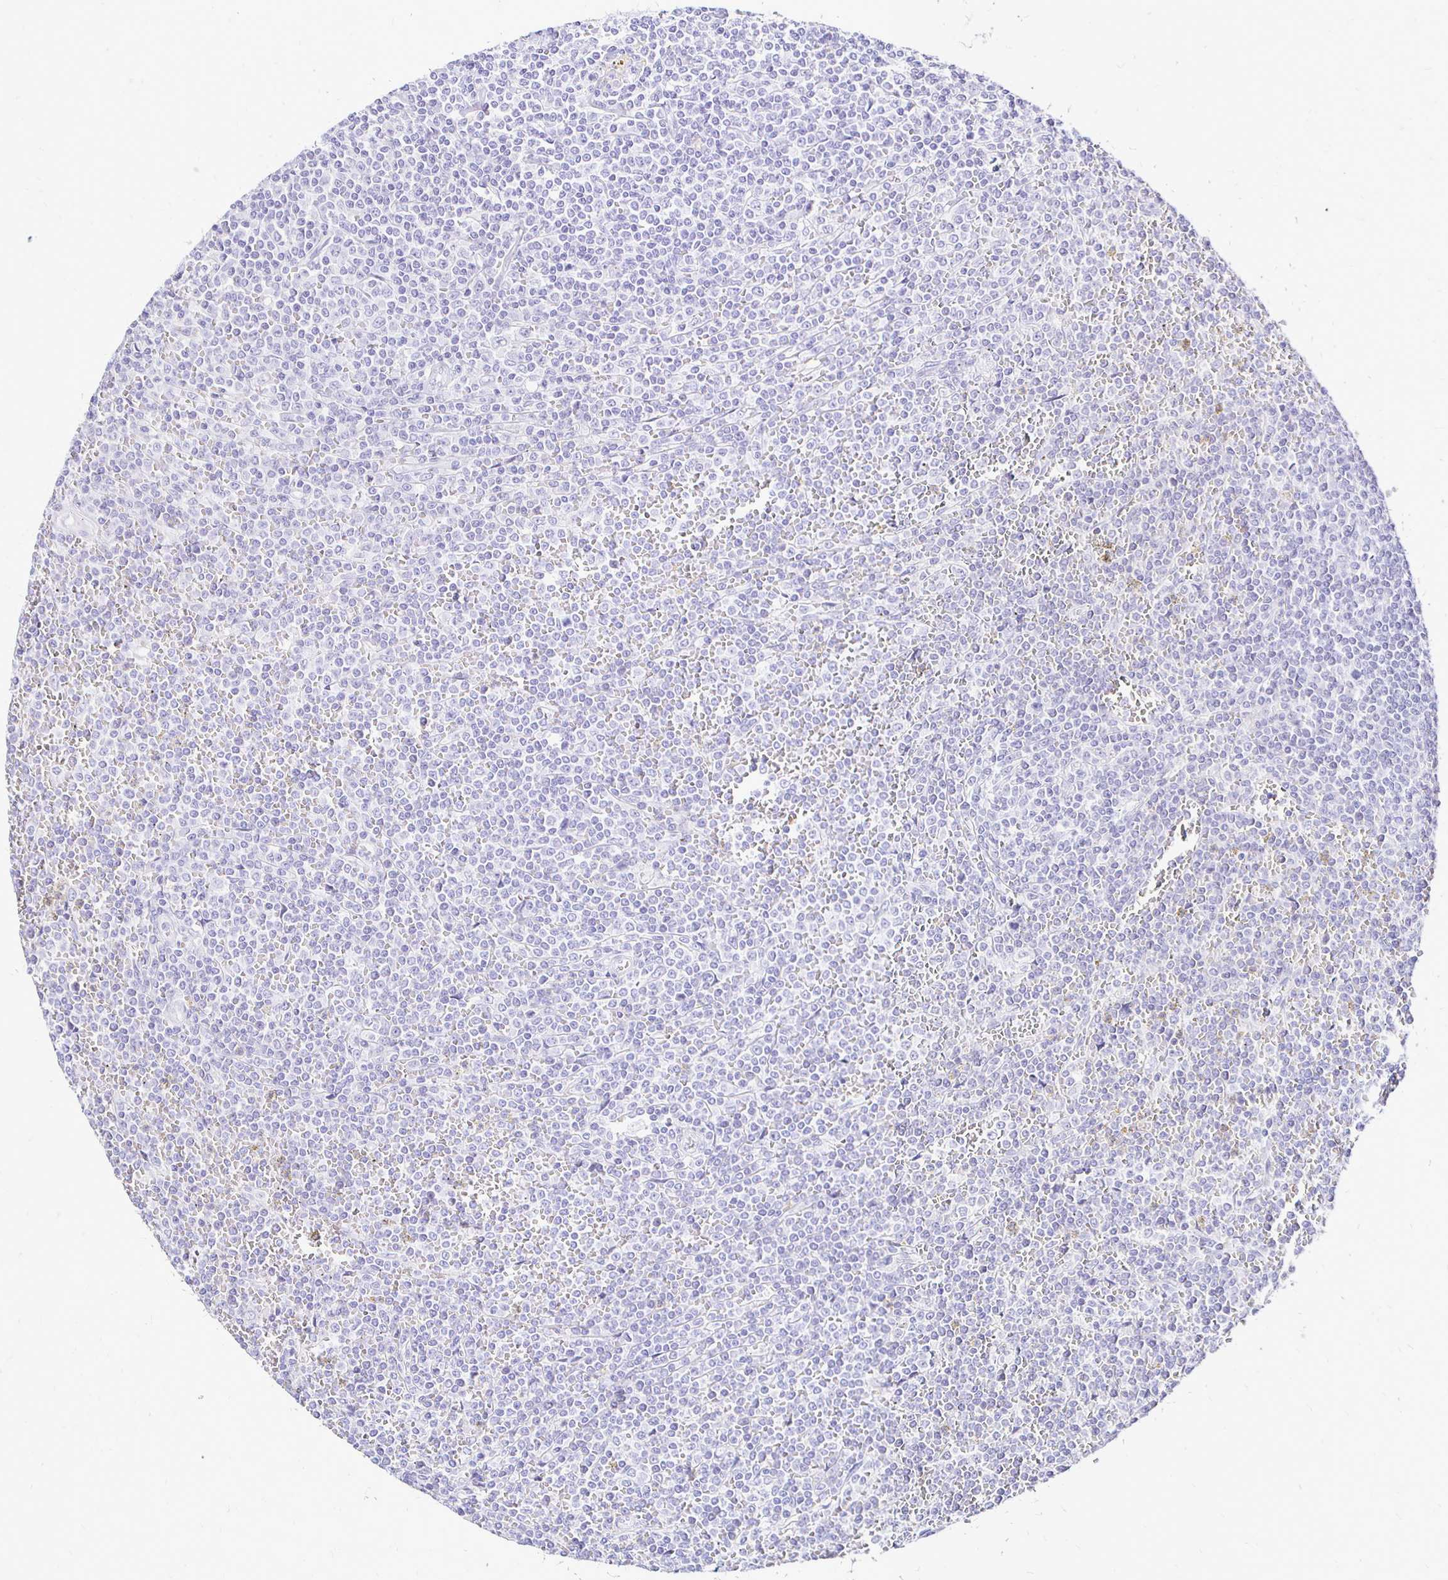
{"staining": {"intensity": "negative", "quantity": "none", "location": "none"}, "tissue": "lymphoma", "cell_type": "Tumor cells", "image_type": "cancer", "snomed": [{"axis": "morphology", "description": "Malignant lymphoma, non-Hodgkin's type, Low grade"}, {"axis": "topography", "description": "Spleen"}], "caption": "Immunohistochemistry (IHC) micrograph of human lymphoma stained for a protein (brown), which exhibits no positivity in tumor cells.", "gene": "IRGC", "patient": {"sex": "female", "age": 19}}